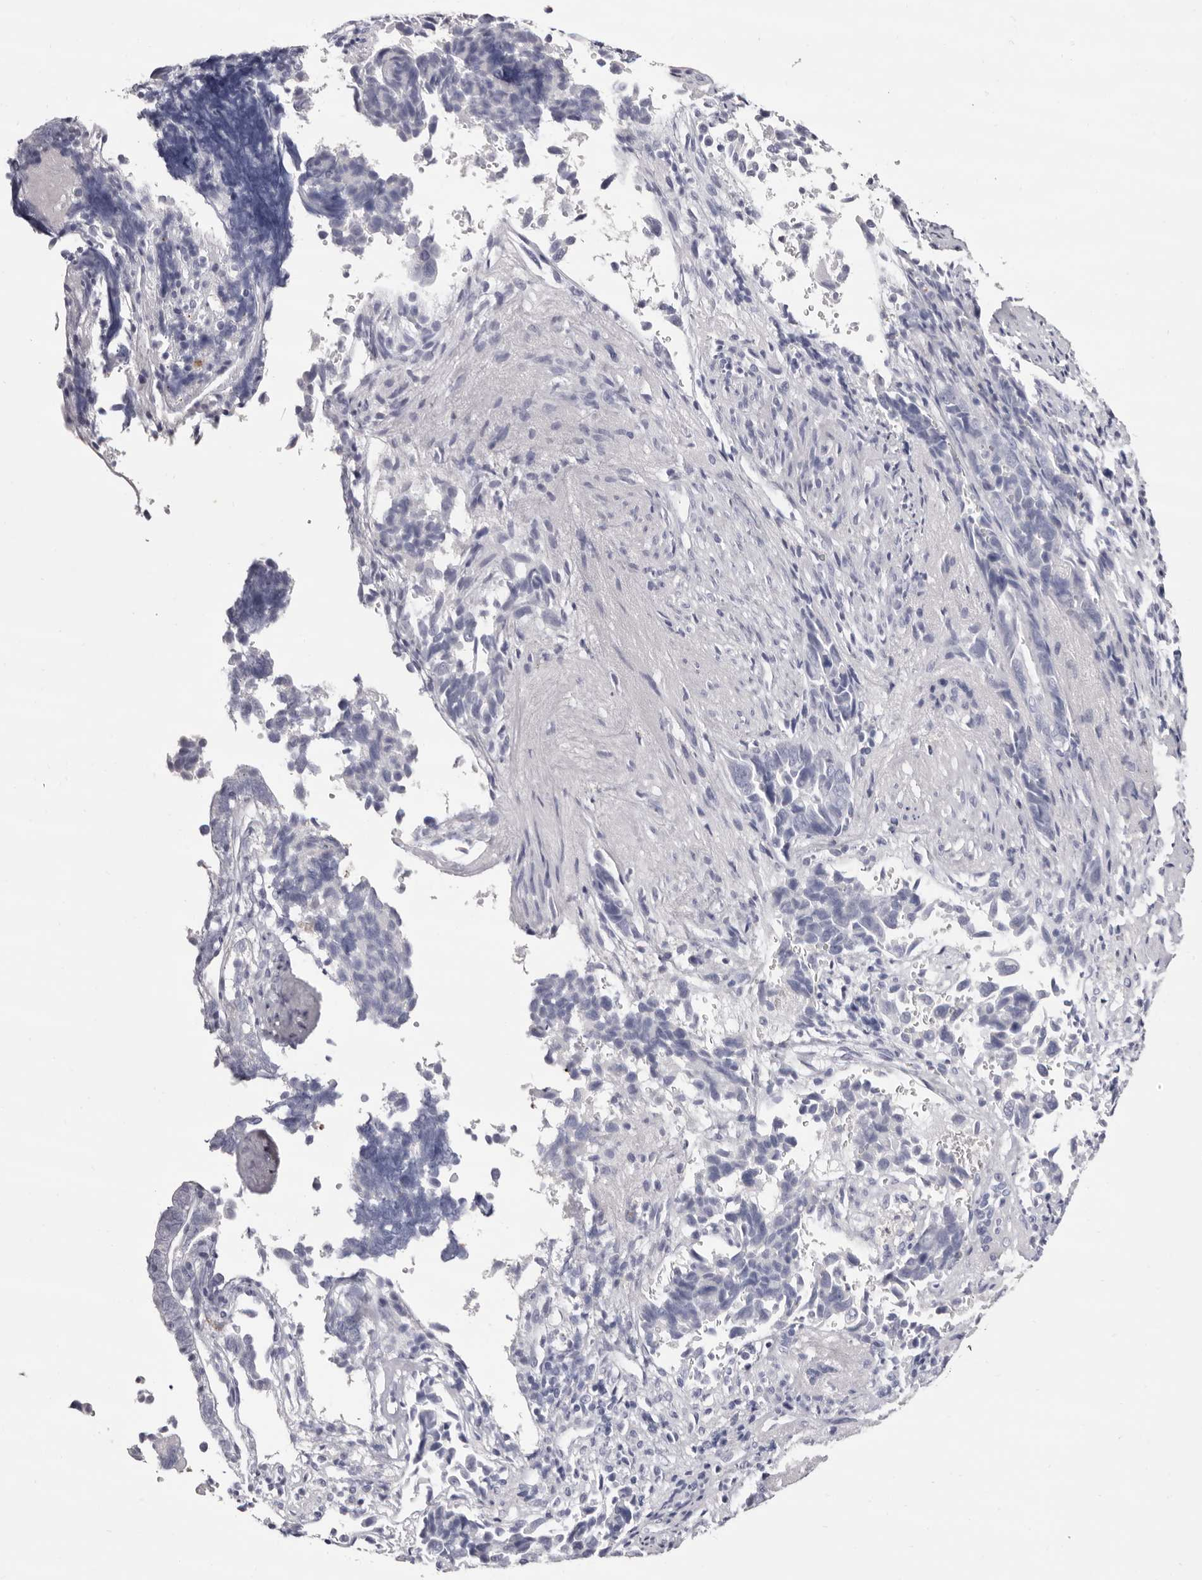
{"staining": {"intensity": "negative", "quantity": "none", "location": "none"}, "tissue": "liver cancer", "cell_type": "Tumor cells", "image_type": "cancer", "snomed": [{"axis": "morphology", "description": "Cholangiocarcinoma"}, {"axis": "topography", "description": "Liver"}], "caption": "Immunohistochemistry photomicrograph of neoplastic tissue: liver cancer stained with DAB exhibits no significant protein expression in tumor cells.", "gene": "LPO", "patient": {"sex": "female", "age": 79}}